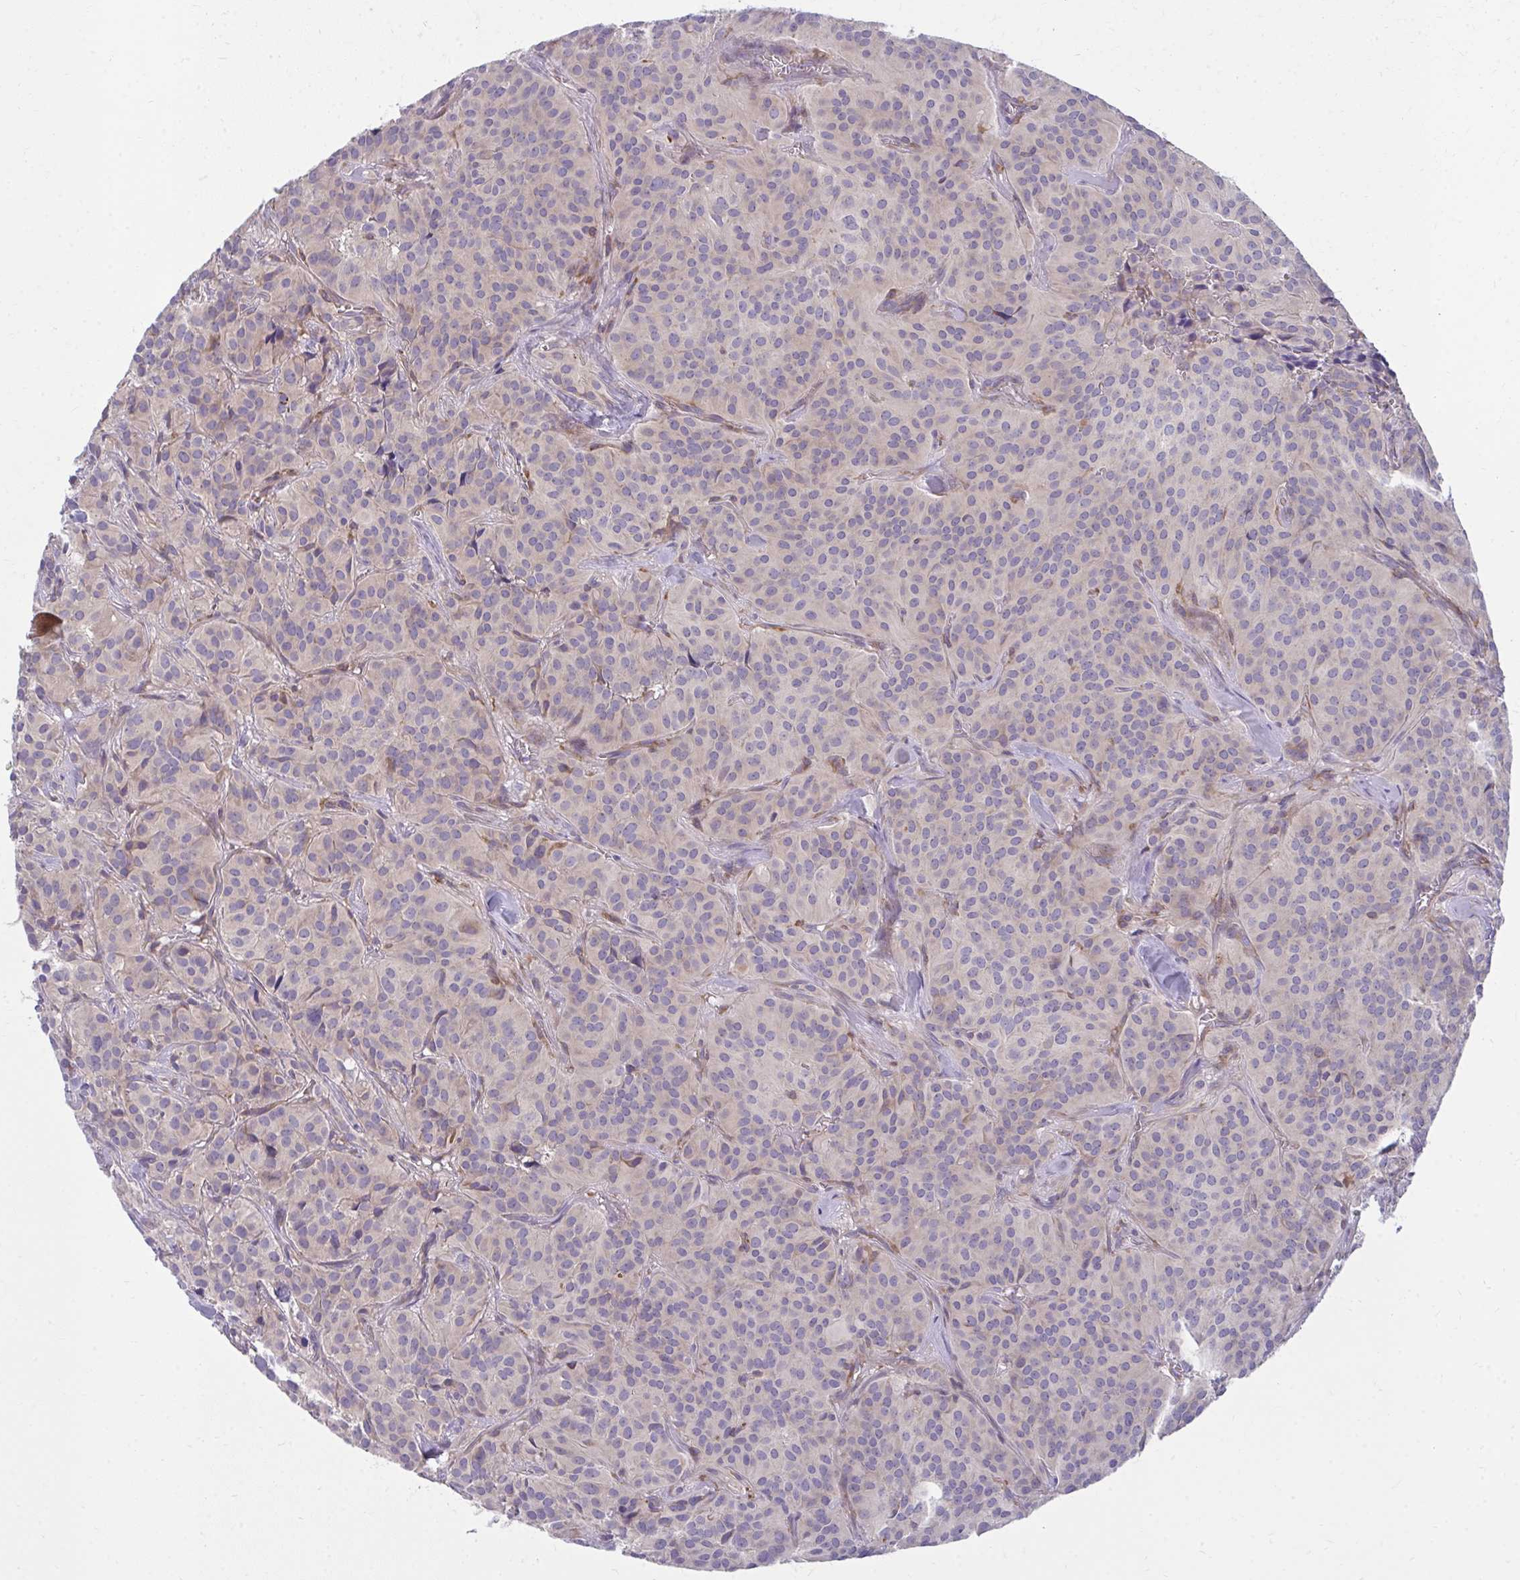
{"staining": {"intensity": "negative", "quantity": "none", "location": "none"}, "tissue": "glioma", "cell_type": "Tumor cells", "image_type": "cancer", "snomed": [{"axis": "morphology", "description": "Glioma, malignant, Low grade"}, {"axis": "topography", "description": "Brain"}], "caption": "IHC micrograph of neoplastic tissue: human glioma stained with DAB displays no significant protein positivity in tumor cells.", "gene": "CEMP1", "patient": {"sex": "male", "age": 42}}